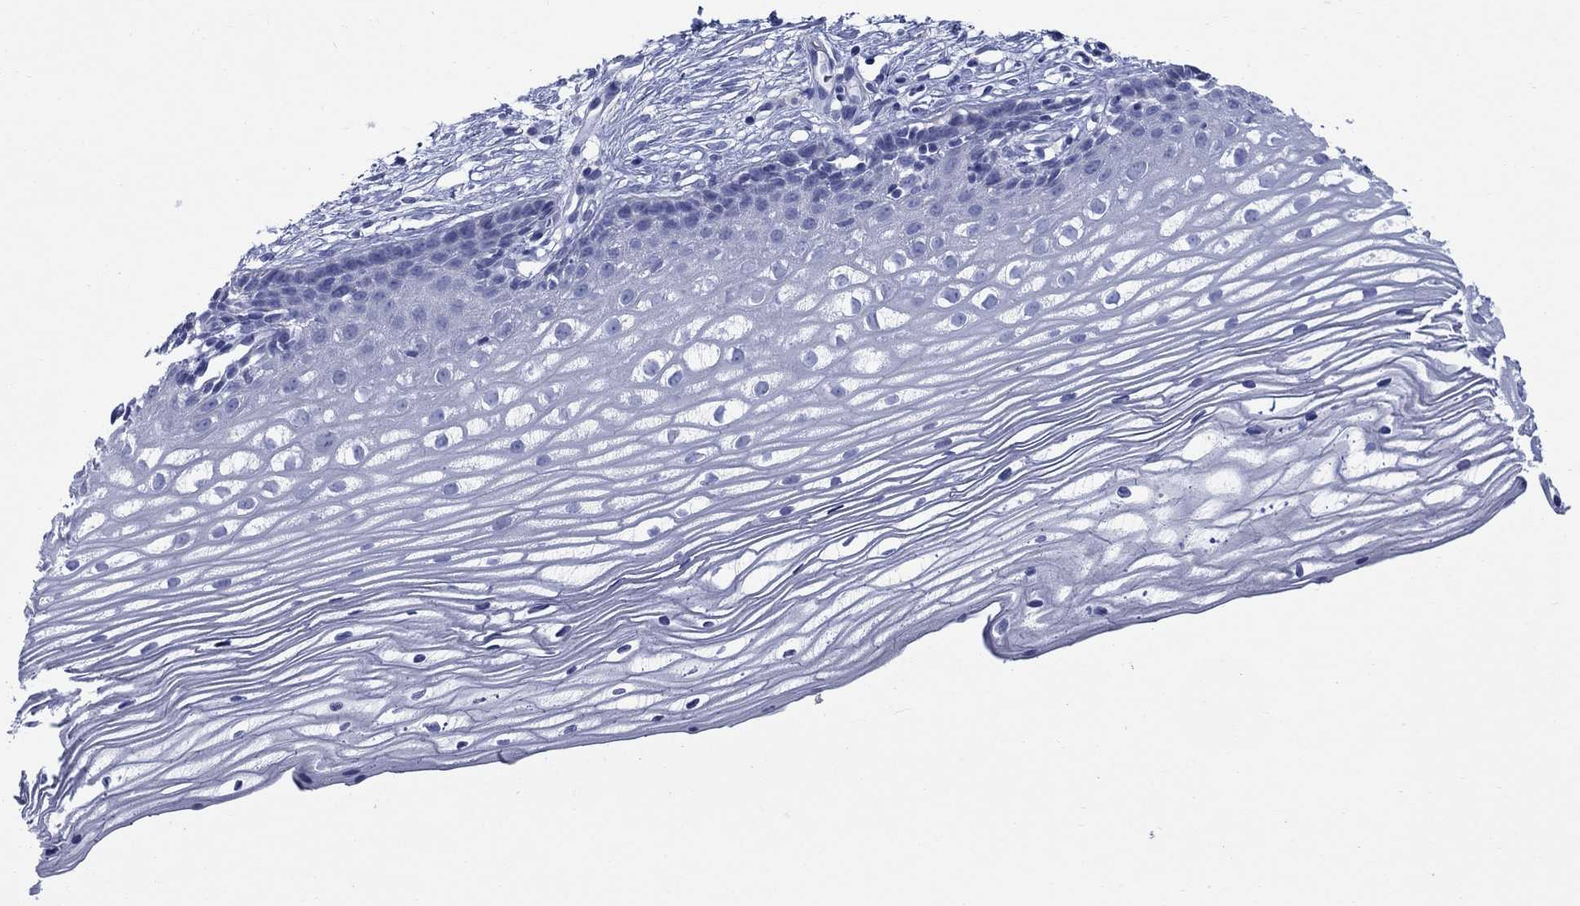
{"staining": {"intensity": "negative", "quantity": "none", "location": "none"}, "tissue": "cervix", "cell_type": "Glandular cells", "image_type": "normal", "snomed": [{"axis": "morphology", "description": "Normal tissue, NOS"}, {"axis": "topography", "description": "Cervix"}], "caption": "Image shows no significant protein expression in glandular cells of unremarkable cervix. (DAB (3,3'-diaminobenzidine) immunohistochemistry (IHC) visualized using brightfield microscopy, high magnification).", "gene": "IGF2BP3", "patient": {"sex": "female", "age": 40}}